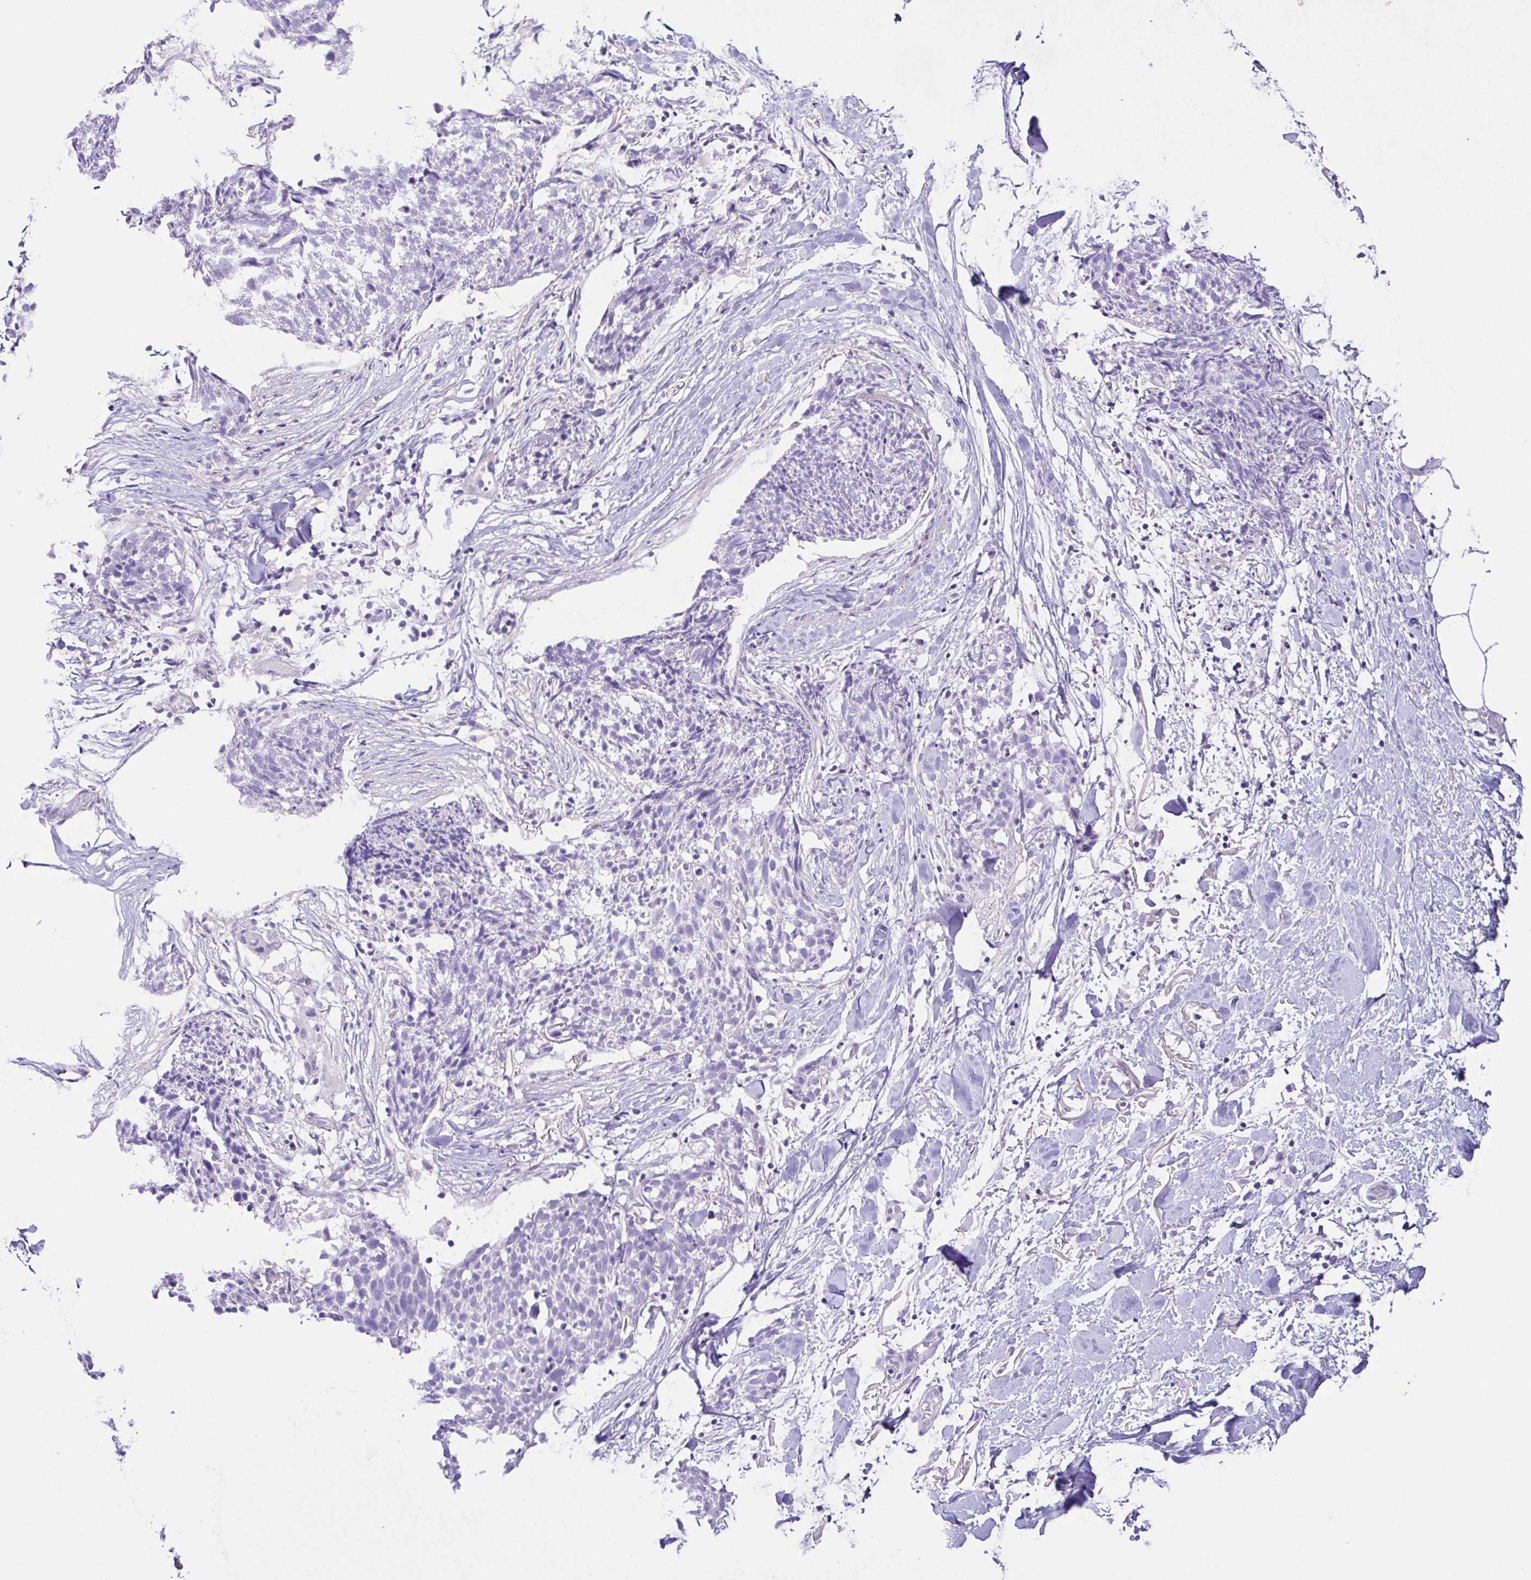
{"staining": {"intensity": "negative", "quantity": "none", "location": "none"}, "tissue": "skin cancer", "cell_type": "Tumor cells", "image_type": "cancer", "snomed": [{"axis": "morphology", "description": "Squamous cell carcinoma, NOS"}, {"axis": "topography", "description": "Skin"}, {"axis": "topography", "description": "Vulva"}], "caption": "High power microscopy photomicrograph of an immunohistochemistry (IHC) photomicrograph of skin cancer (squamous cell carcinoma), revealing no significant expression in tumor cells.", "gene": "ISM2", "patient": {"sex": "female", "age": 75}}